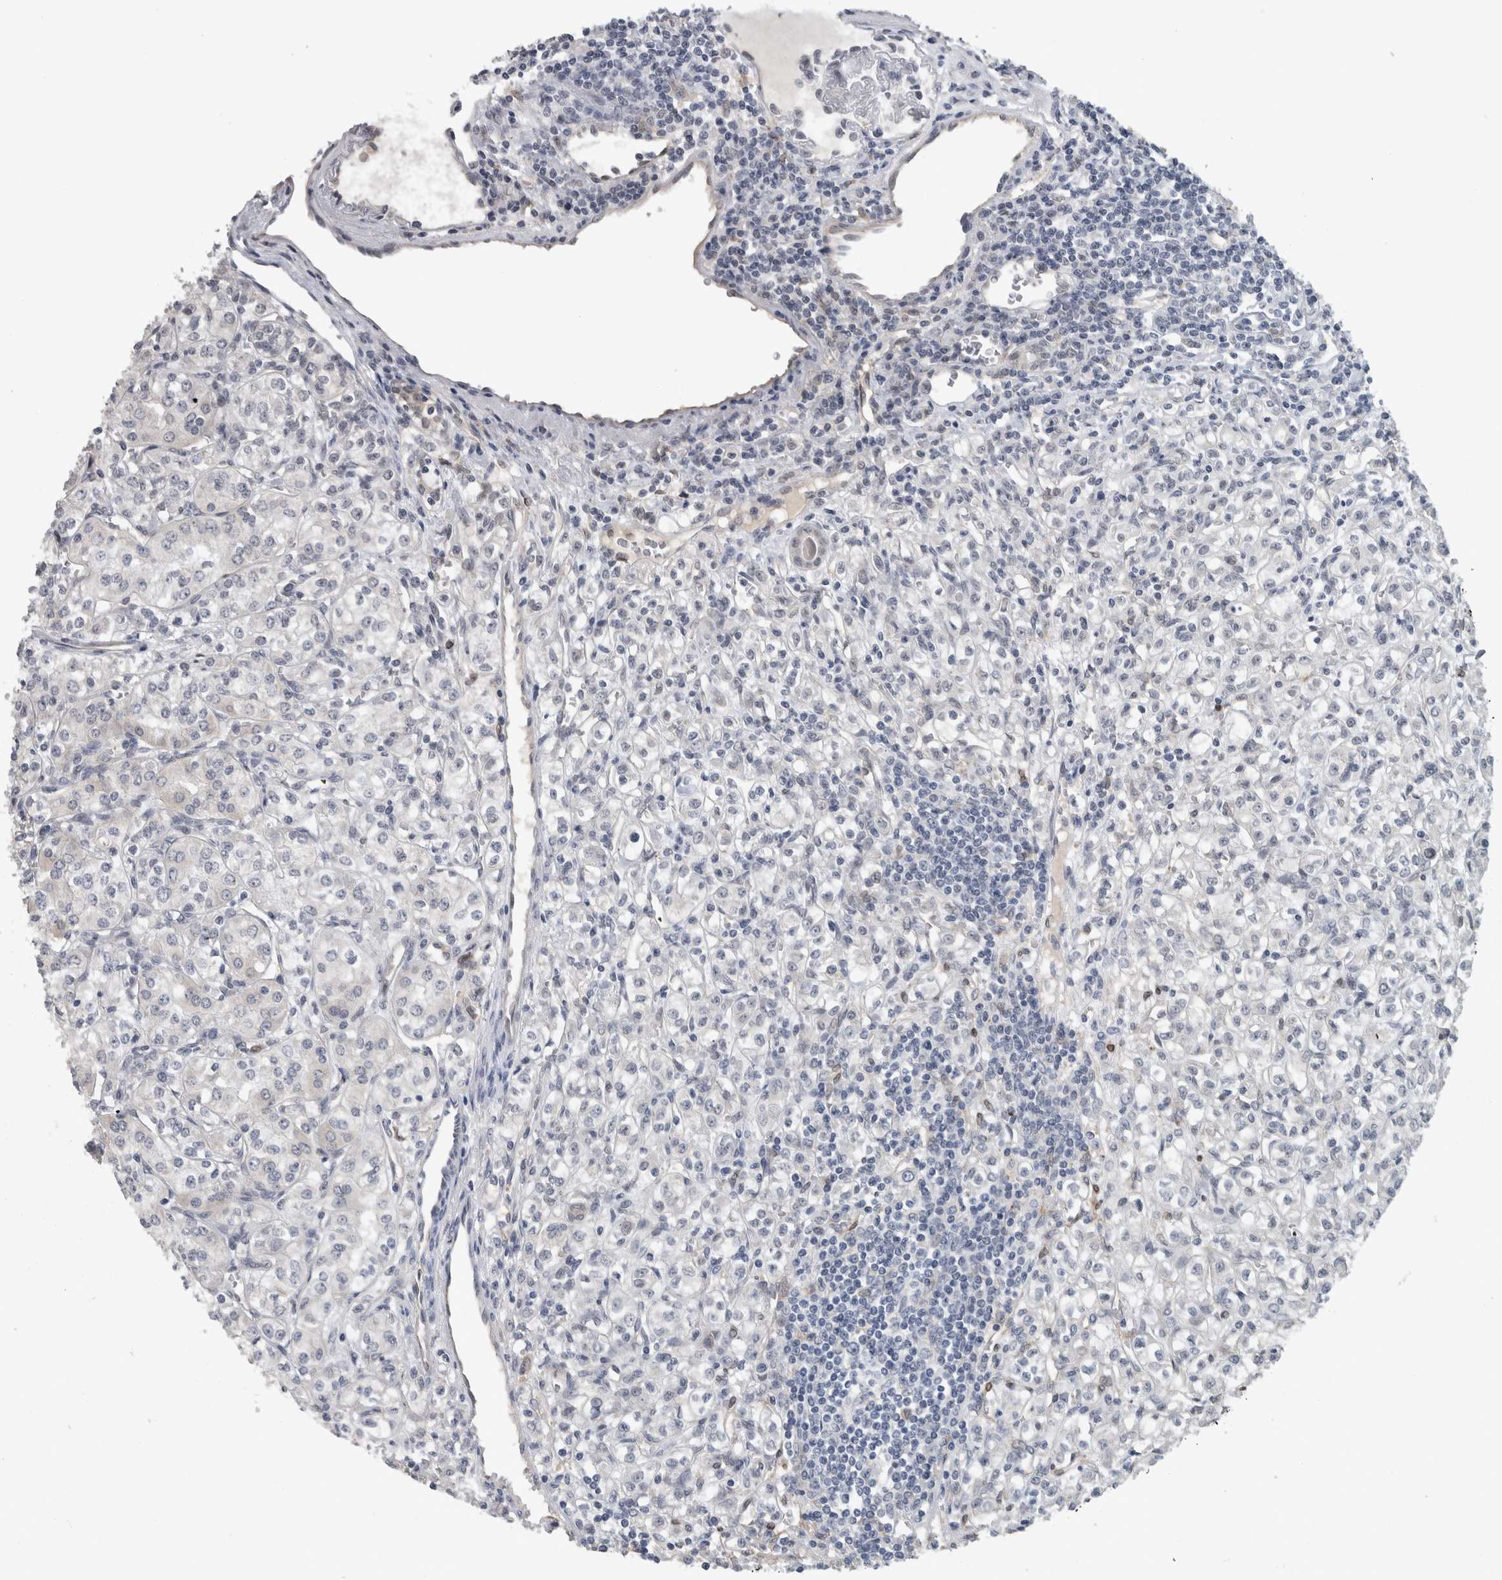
{"staining": {"intensity": "negative", "quantity": "none", "location": "none"}, "tissue": "renal cancer", "cell_type": "Tumor cells", "image_type": "cancer", "snomed": [{"axis": "morphology", "description": "Adenocarcinoma, NOS"}, {"axis": "topography", "description": "Kidney"}], "caption": "IHC histopathology image of human renal adenocarcinoma stained for a protein (brown), which shows no staining in tumor cells.", "gene": "PRXL2A", "patient": {"sex": "male", "age": 77}}